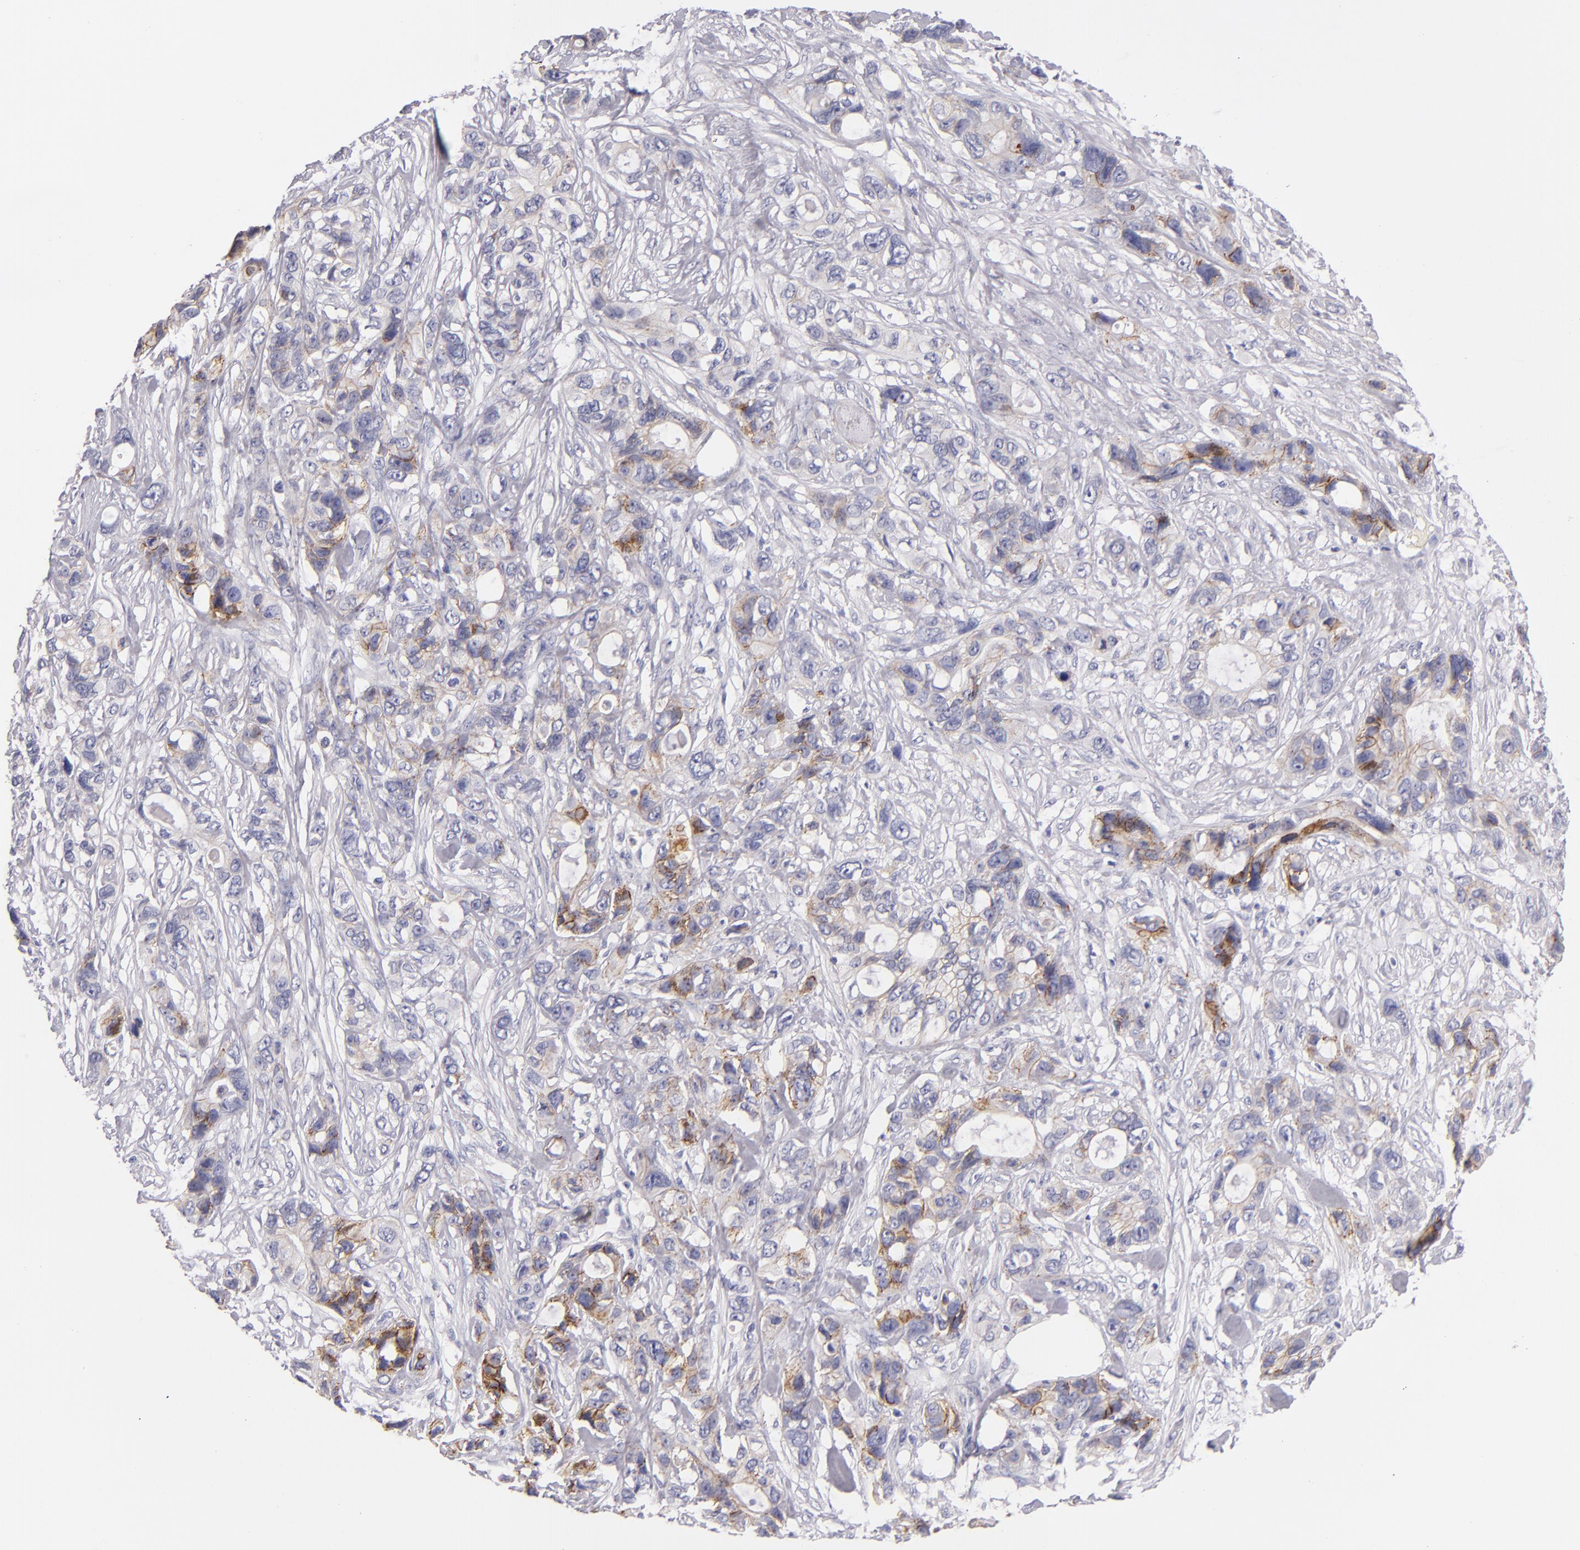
{"staining": {"intensity": "moderate", "quantity": "<25%", "location": "cytoplasmic/membranous"}, "tissue": "stomach cancer", "cell_type": "Tumor cells", "image_type": "cancer", "snomed": [{"axis": "morphology", "description": "Adenocarcinoma, NOS"}, {"axis": "topography", "description": "Stomach, upper"}], "caption": "Immunohistochemistry (IHC) staining of stomach cancer (adenocarcinoma), which exhibits low levels of moderate cytoplasmic/membranous positivity in about <25% of tumor cells indicating moderate cytoplasmic/membranous protein expression. The staining was performed using DAB (3,3'-diaminobenzidine) (brown) for protein detection and nuclei were counterstained in hematoxylin (blue).", "gene": "CDH3", "patient": {"sex": "male", "age": 47}}